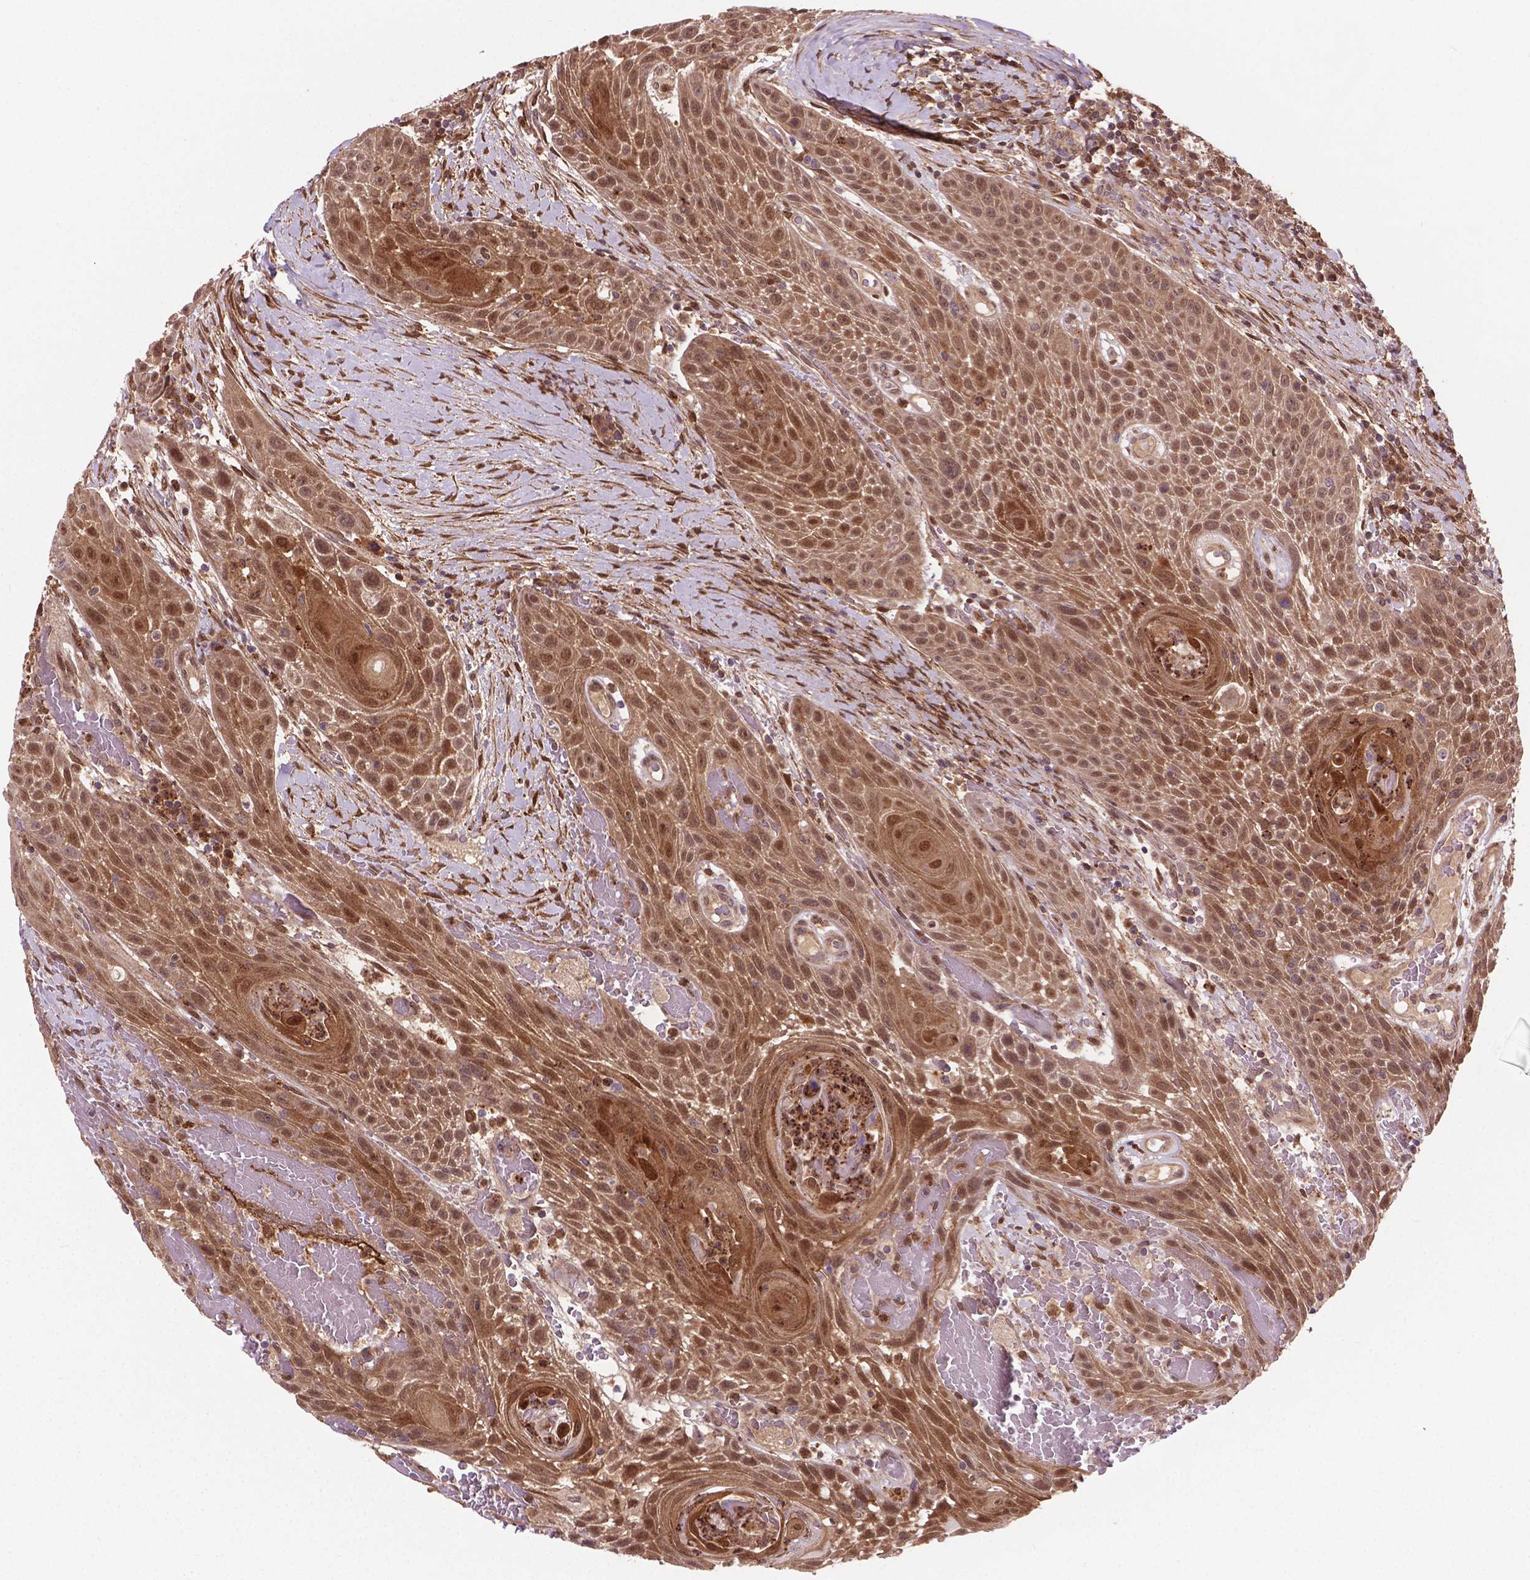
{"staining": {"intensity": "moderate", "quantity": ">75%", "location": "cytoplasmic/membranous,nuclear"}, "tissue": "head and neck cancer", "cell_type": "Tumor cells", "image_type": "cancer", "snomed": [{"axis": "morphology", "description": "Squamous cell carcinoma, NOS"}, {"axis": "topography", "description": "Head-Neck"}], "caption": "This is a micrograph of IHC staining of head and neck cancer (squamous cell carcinoma), which shows moderate positivity in the cytoplasmic/membranous and nuclear of tumor cells.", "gene": "PLIN3", "patient": {"sex": "male", "age": 69}}